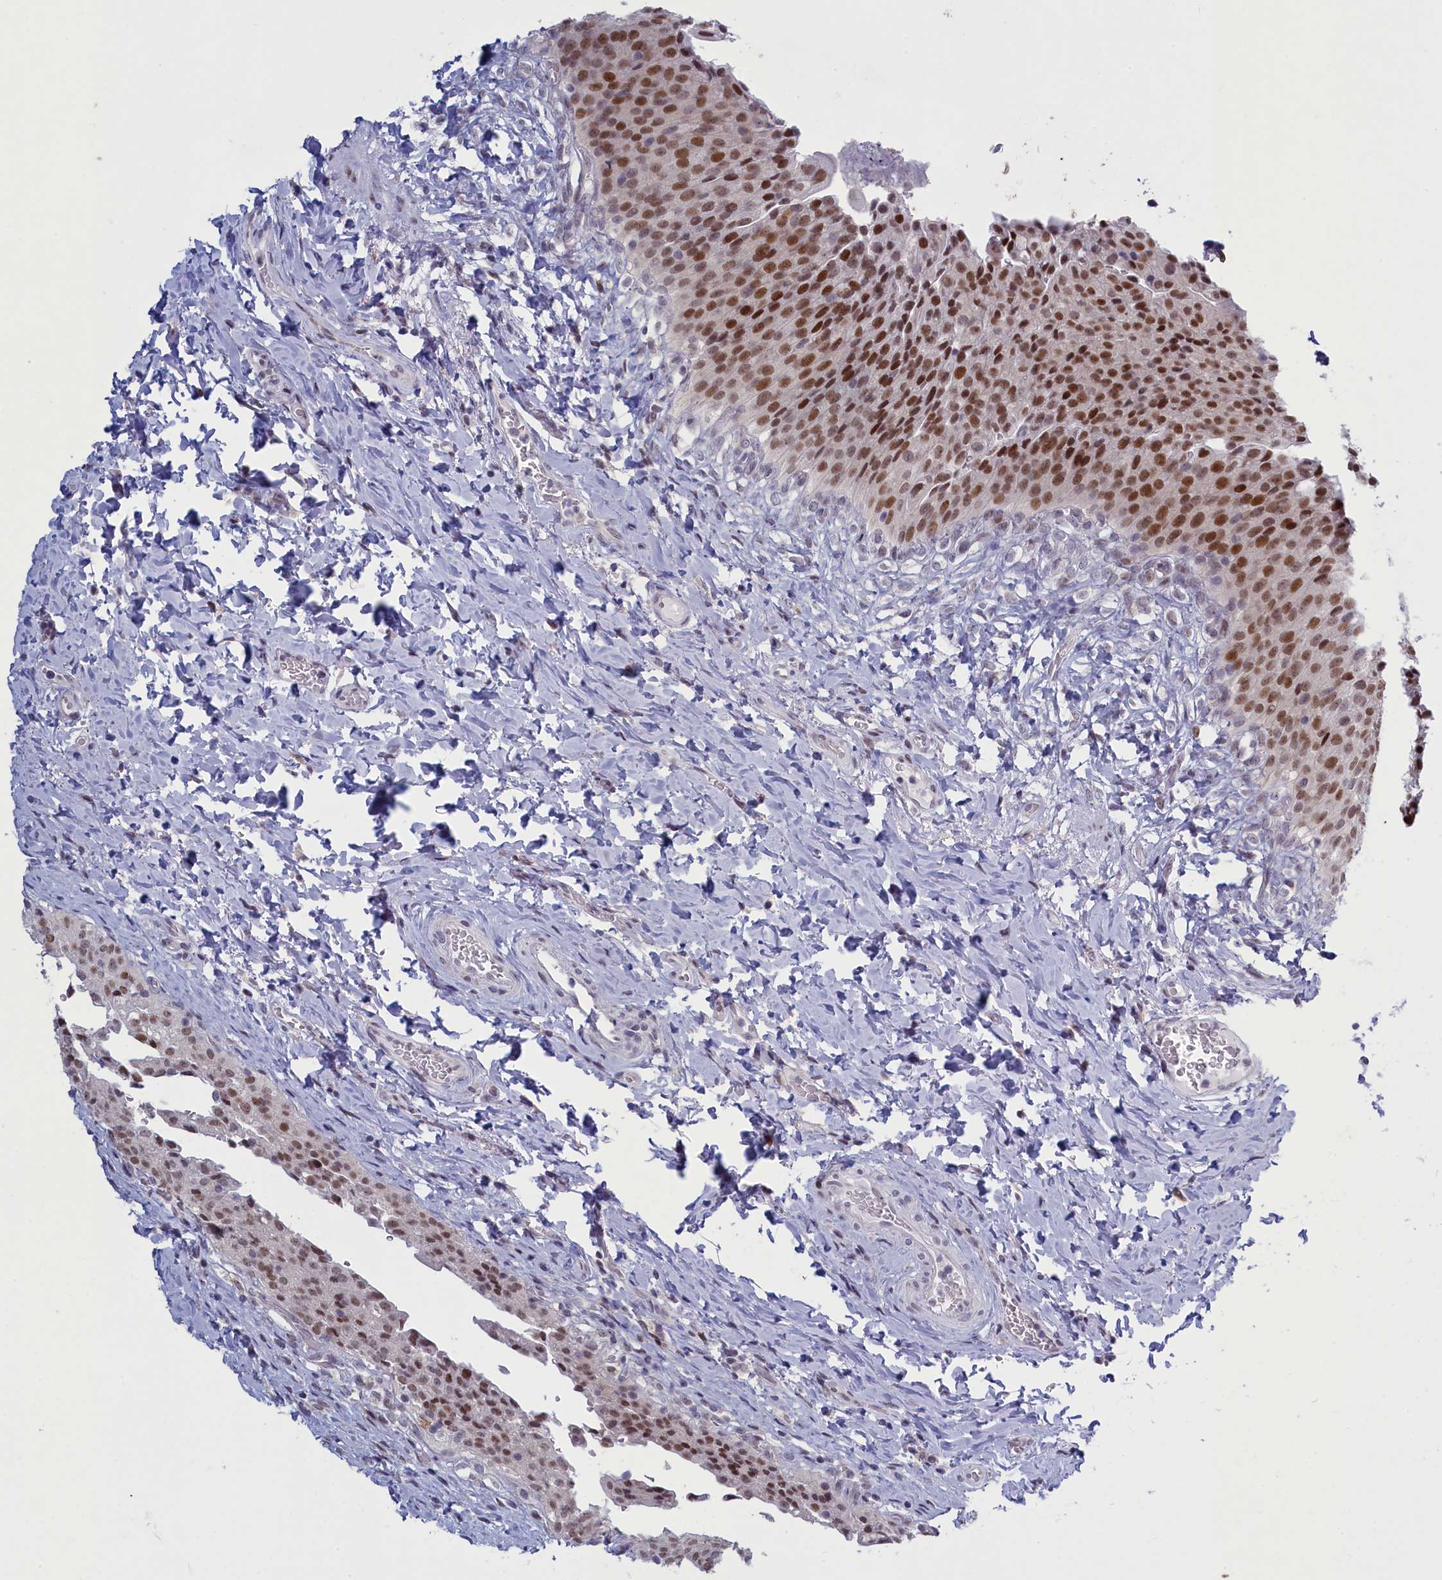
{"staining": {"intensity": "moderate", "quantity": ">75%", "location": "nuclear"}, "tissue": "urinary bladder", "cell_type": "Urothelial cells", "image_type": "normal", "snomed": [{"axis": "morphology", "description": "Normal tissue, NOS"}, {"axis": "morphology", "description": "Inflammation, NOS"}, {"axis": "topography", "description": "Urinary bladder"}], "caption": "A medium amount of moderate nuclear staining is present in about >75% of urothelial cells in benign urinary bladder. The staining was performed using DAB to visualize the protein expression in brown, while the nuclei were stained in blue with hematoxylin (Magnification: 20x).", "gene": "ATF7IP2", "patient": {"sex": "male", "age": 64}}